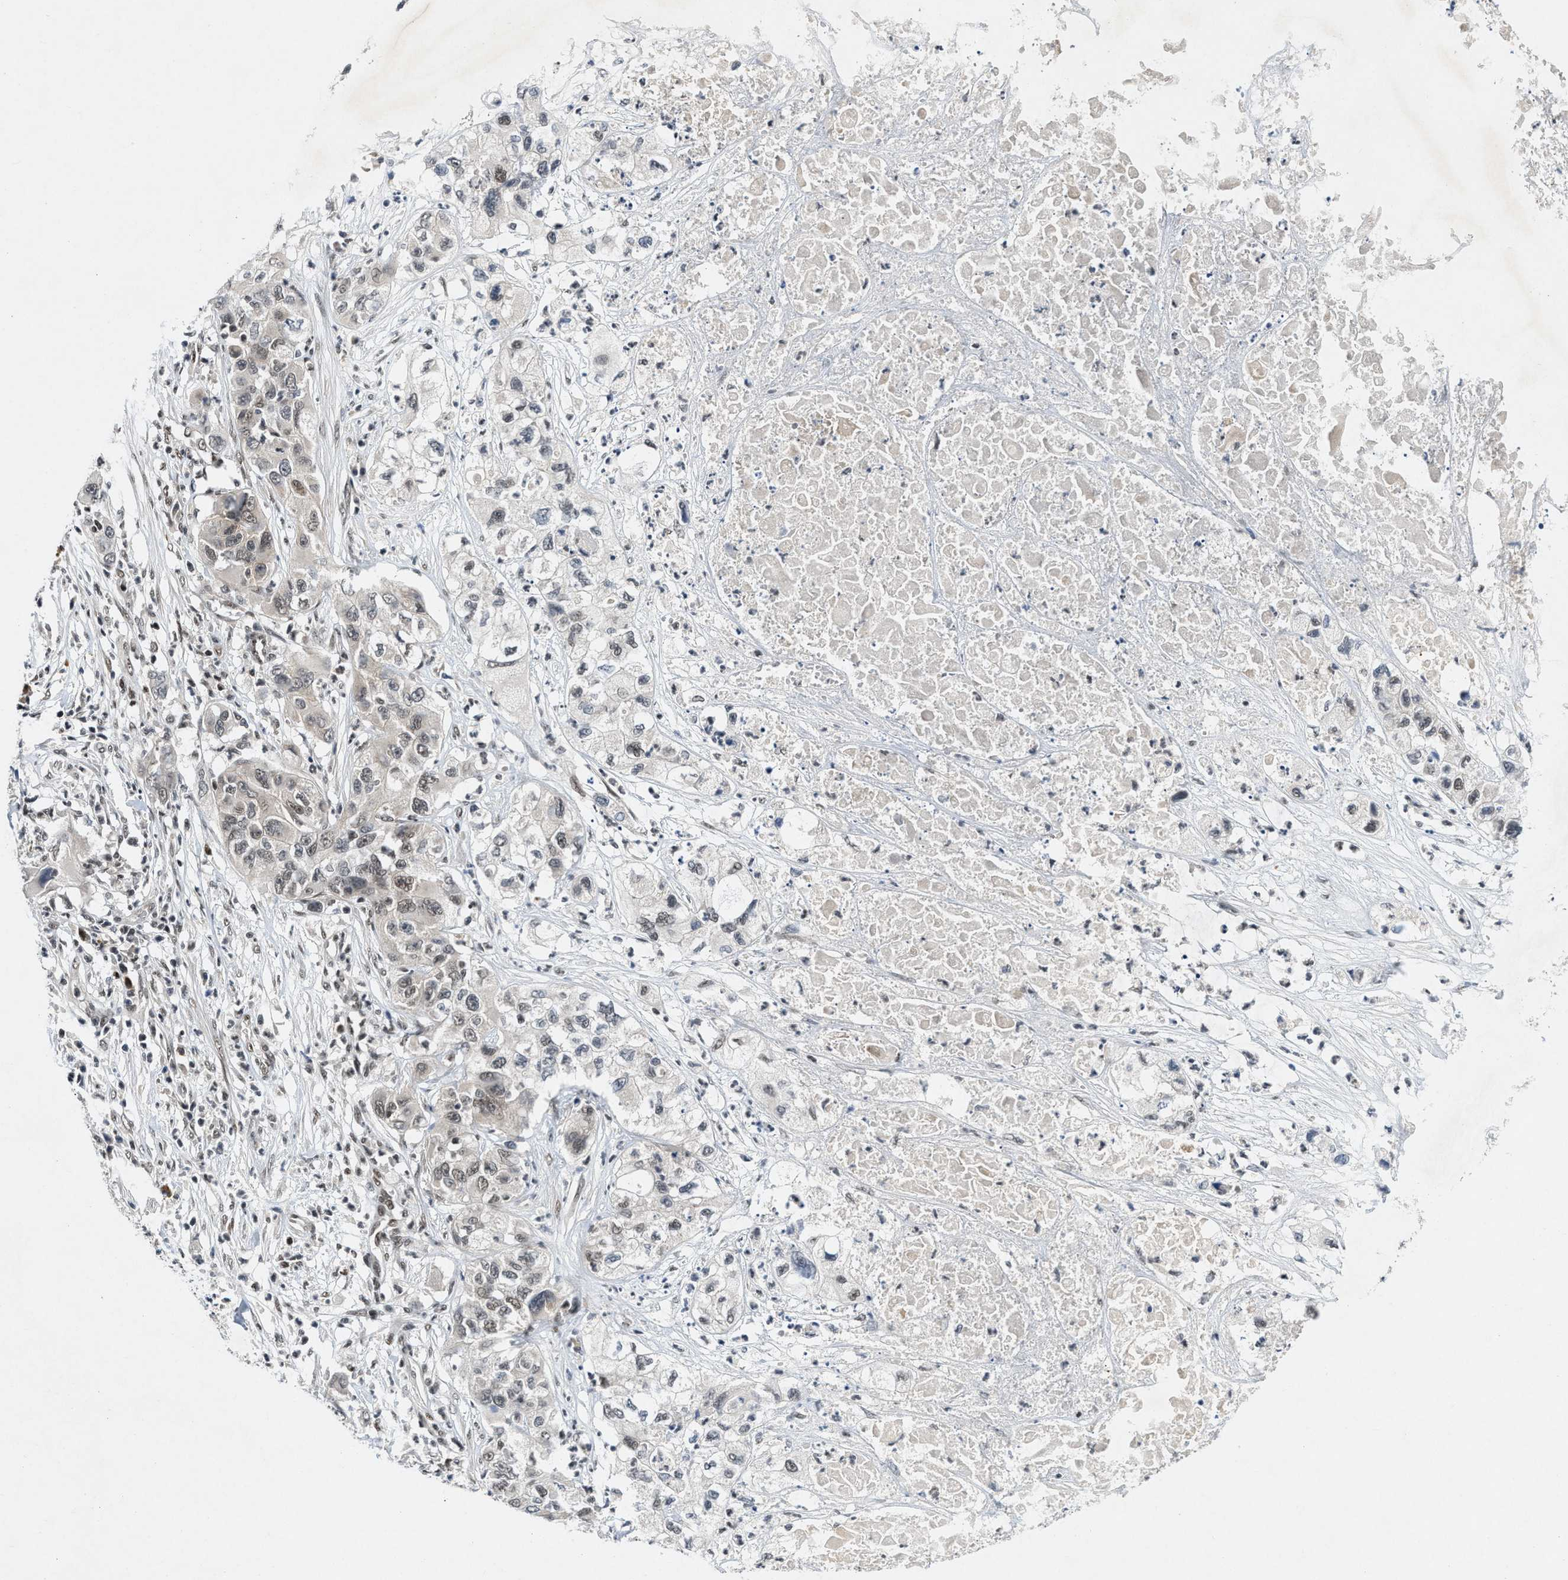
{"staining": {"intensity": "weak", "quantity": "25%-75%", "location": "nuclear"}, "tissue": "pancreatic cancer", "cell_type": "Tumor cells", "image_type": "cancer", "snomed": [{"axis": "morphology", "description": "Adenocarcinoma, NOS"}, {"axis": "topography", "description": "Pancreas"}], "caption": "Immunohistochemistry (IHC) (DAB) staining of human pancreatic cancer exhibits weak nuclear protein staining in about 25%-75% of tumor cells. (brown staining indicates protein expression, while blue staining denotes nuclei).", "gene": "NCOA1", "patient": {"sex": "female", "age": 78}}